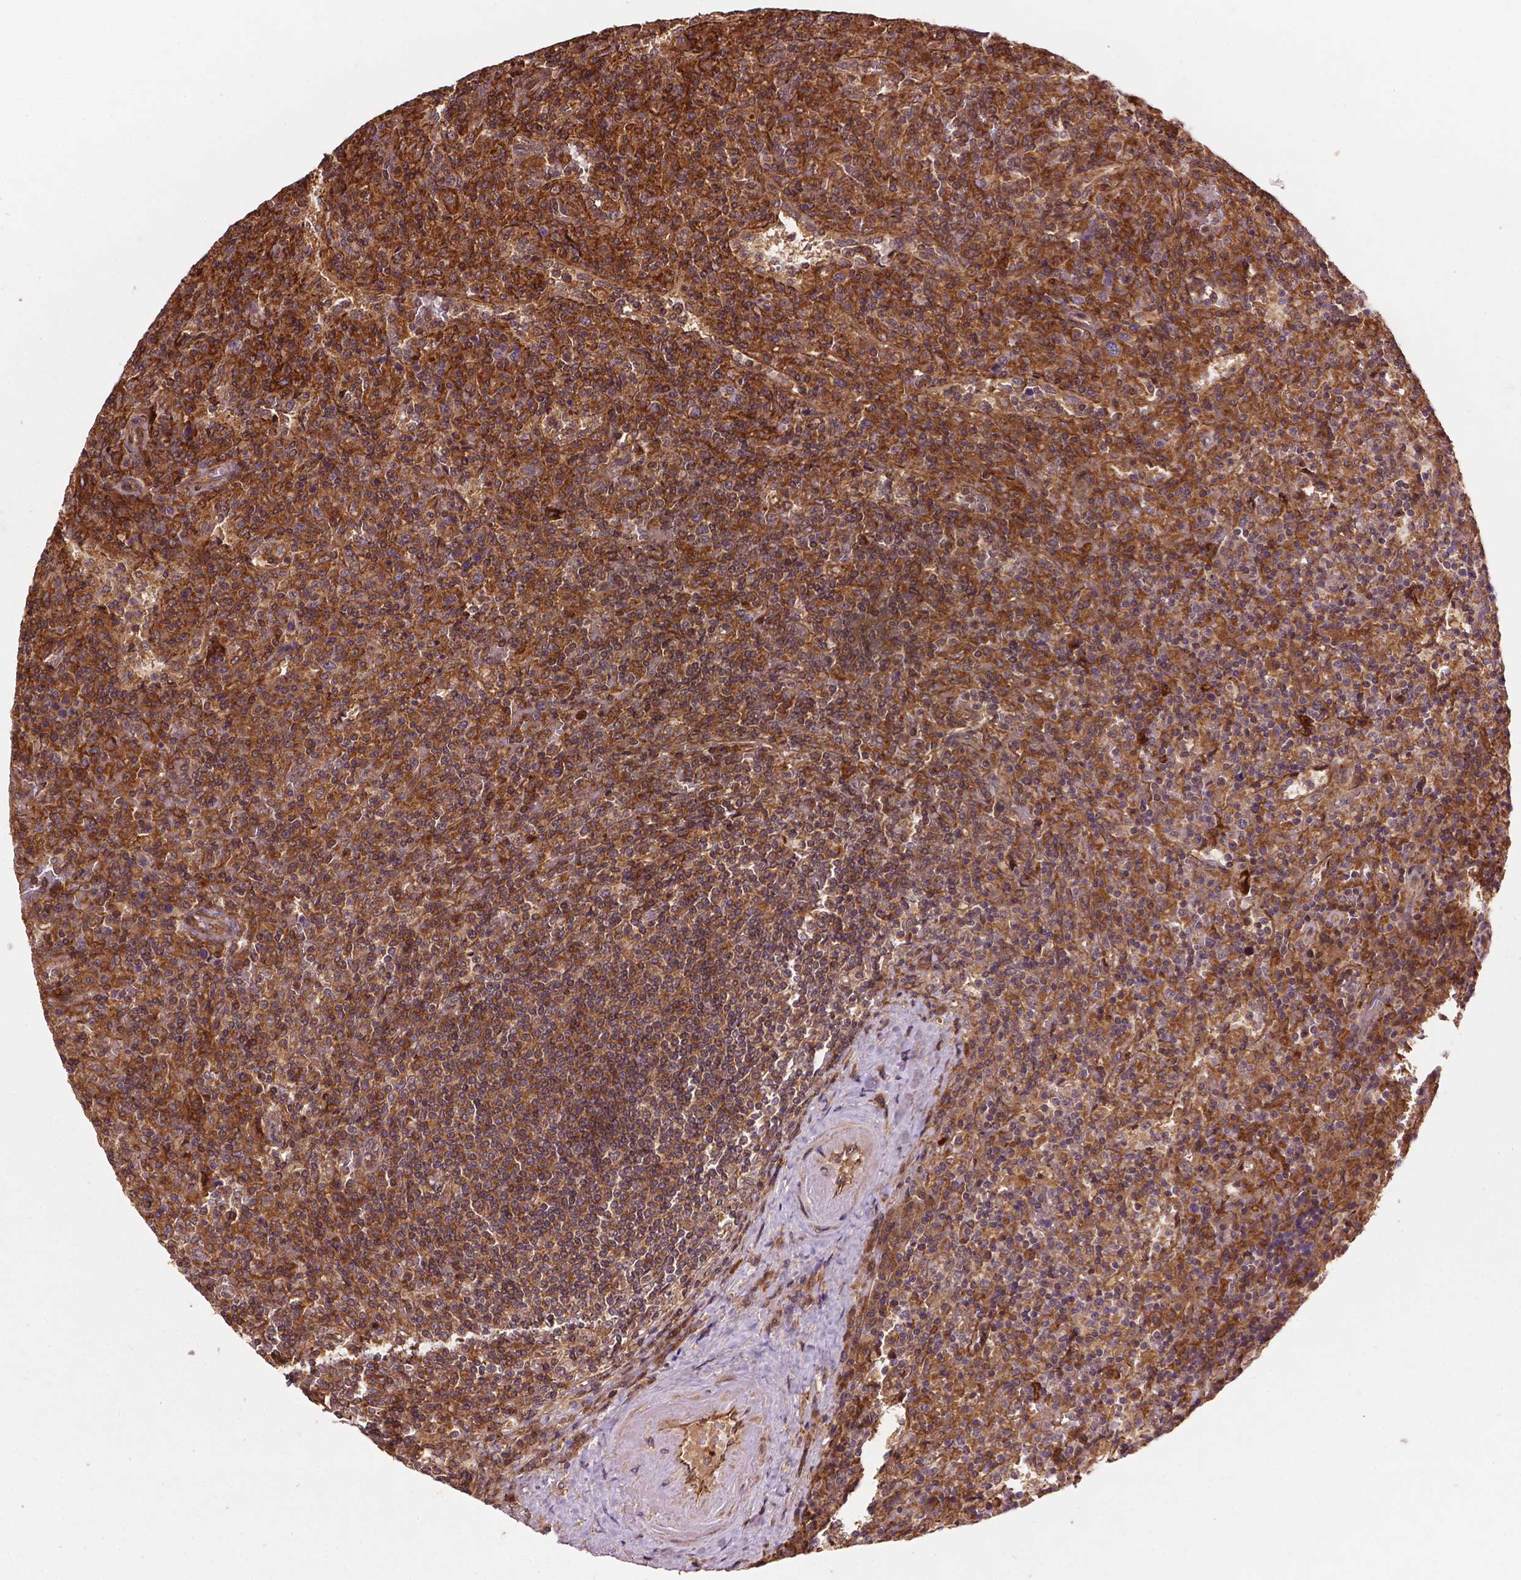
{"staining": {"intensity": "moderate", "quantity": ">75%", "location": "cytoplasmic/membranous"}, "tissue": "lymphoma", "cell_type": "Tumor cells", "image_type": "cancer", "snomed": [{"axis": "morphology", "description": "Malignant lymphoma, non-Hodgkin's type, Low grade"}, {"axis": "topography", "description": "Spleen"}], "caption": "Protein analysis of lymphoma tissue reveals moderate cytoplasmic/membranous positivity in approximately >75% of tumor cells. The staining was performed using DAB to visualize the protein expression in brown, while the nuclei were stained in blue with hematoxylin (Magnification: 20x).", "gene": "ZMYND19", "patient": {"sex": "male", "age": 62}}